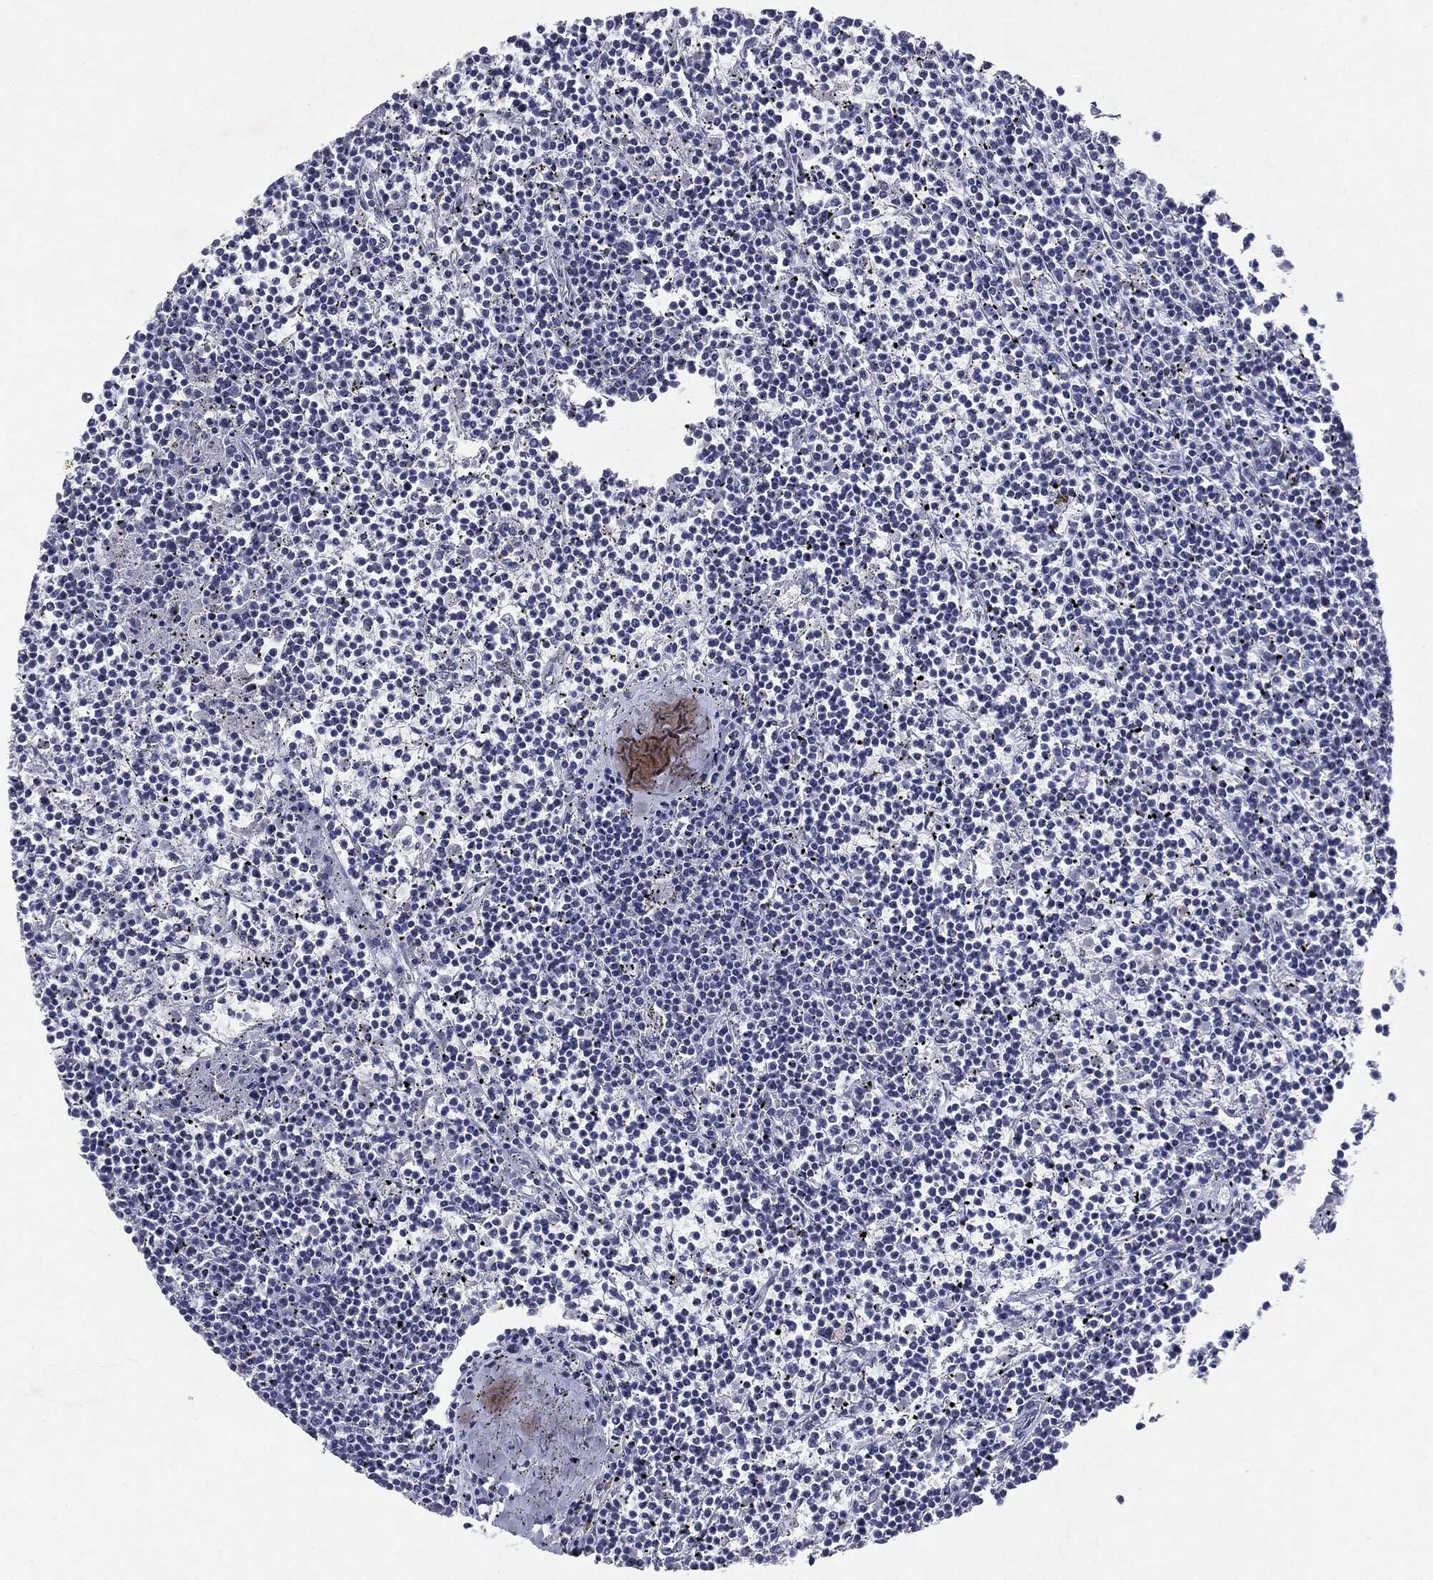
{"staining": {"intensity": "negative", "quantity": "none", "location": "none"}, "tissue": "lymphoma", "cell_type": "Tumor cells", "image_type": "cancer", "snomed": [{"axis": "morphology", "description": "Malignant lymphoma, non-Hodgkin's type, Low grade"}, {"axis": "topography", "description": "Spleen"}], "caption": "Human low-grade malignant lymphoma, non-Hodgkin's type stained for a protein using immunohistochemistry (IHC) shows no positivity in tumor cells.", "gene": "KIF2C", "patient": {"sex": "female", "age": 19}}